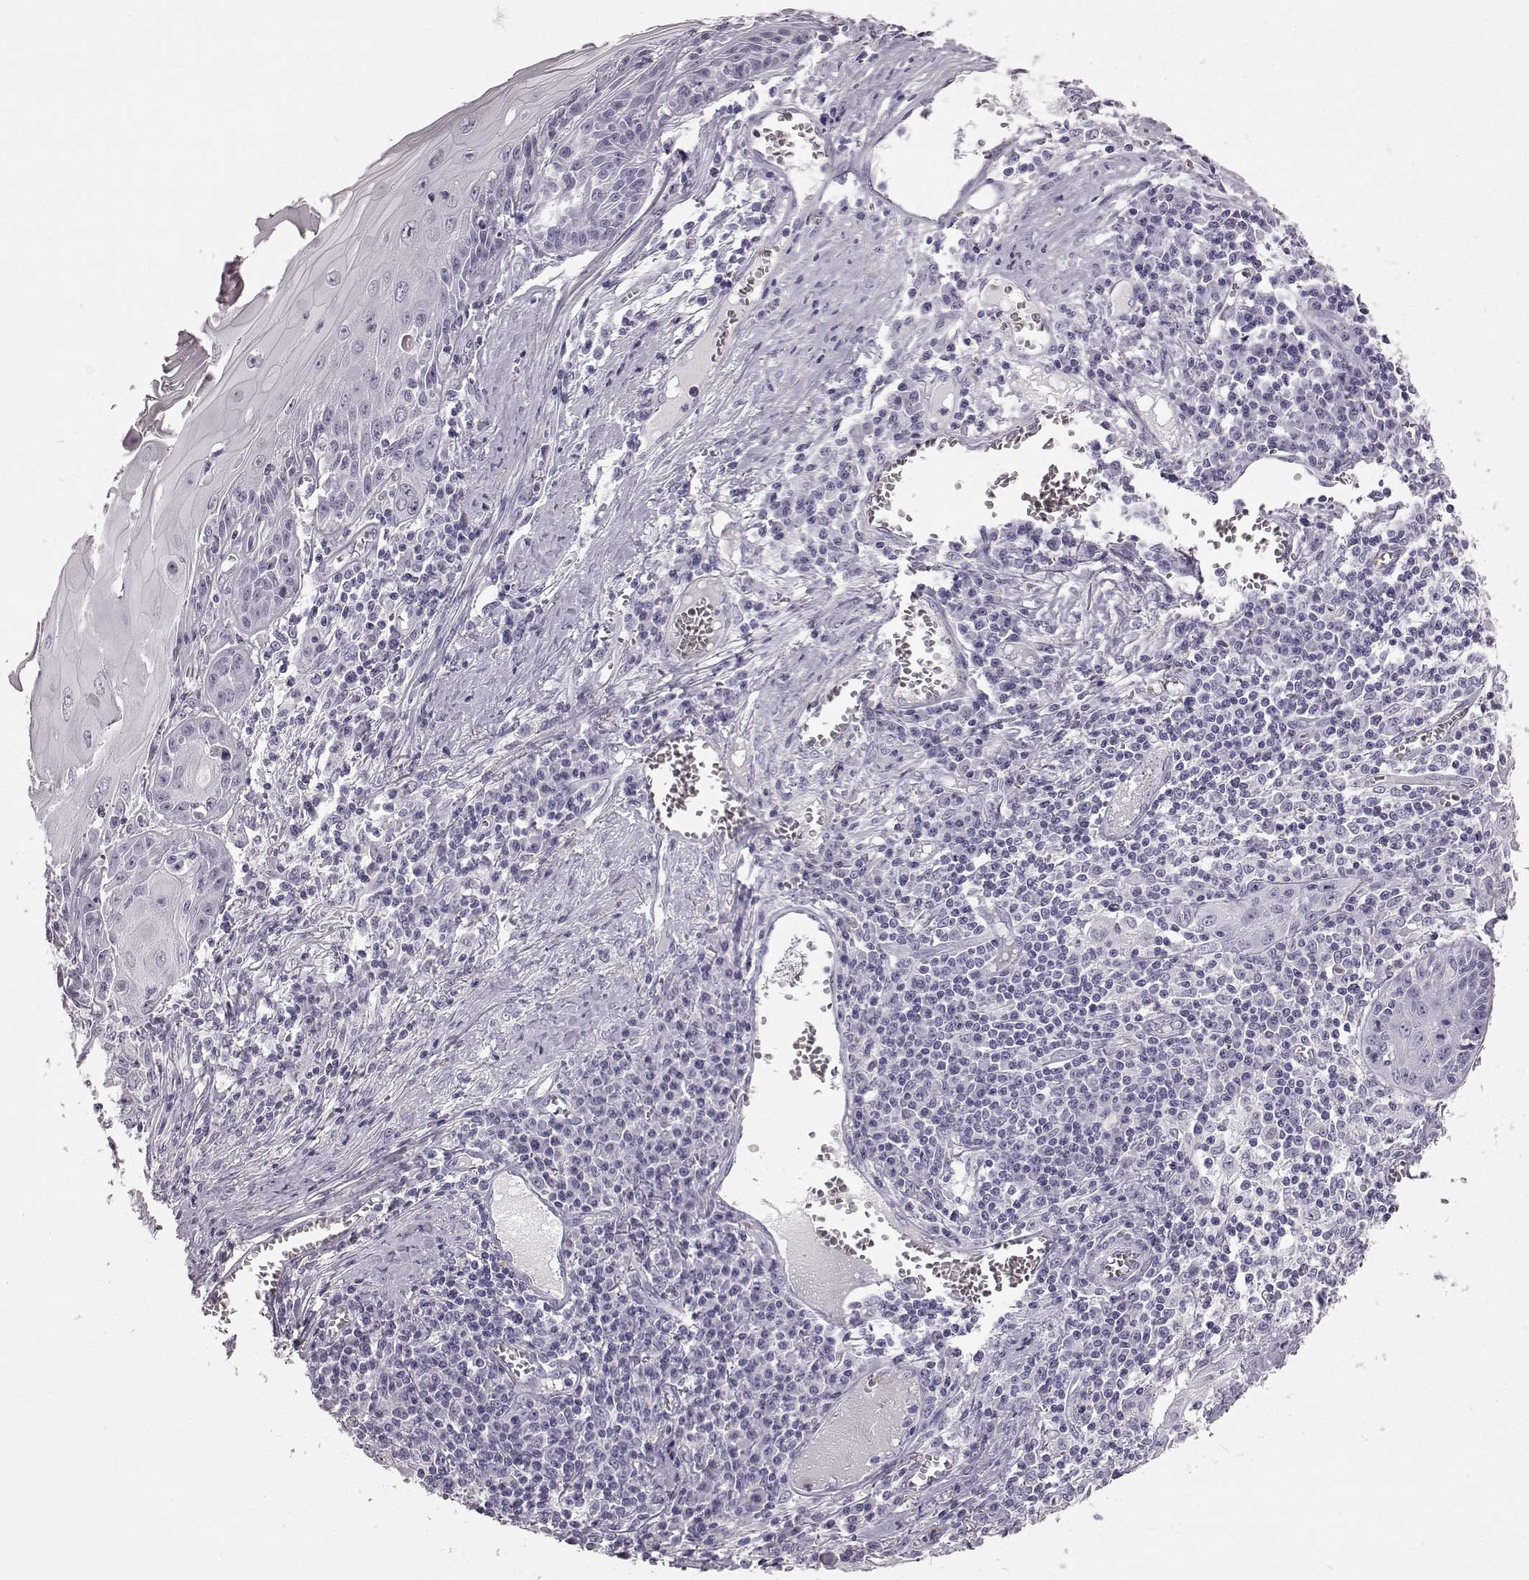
{"staining": {"intensity": "negative", "quantity": "none", "location": "none"}, "tissue": "skin cancer", "cell_type": "Tumor cells", "image_type": "cancer", "snomed": [{"axis": "morphology", "description": "Squamous cell carcinoma, NOS"}, {"axis": "topography", "description": "Skin"}, {"axis": "topography", "description": "Vulva"}], "caption": "The immunohistochemistry (IHC) image has no significant positivity in tumor cells of skin squamous cell carcinoma tissue.", "gene": "FUT4", "patient": {"sex": "female", "age": 85}}